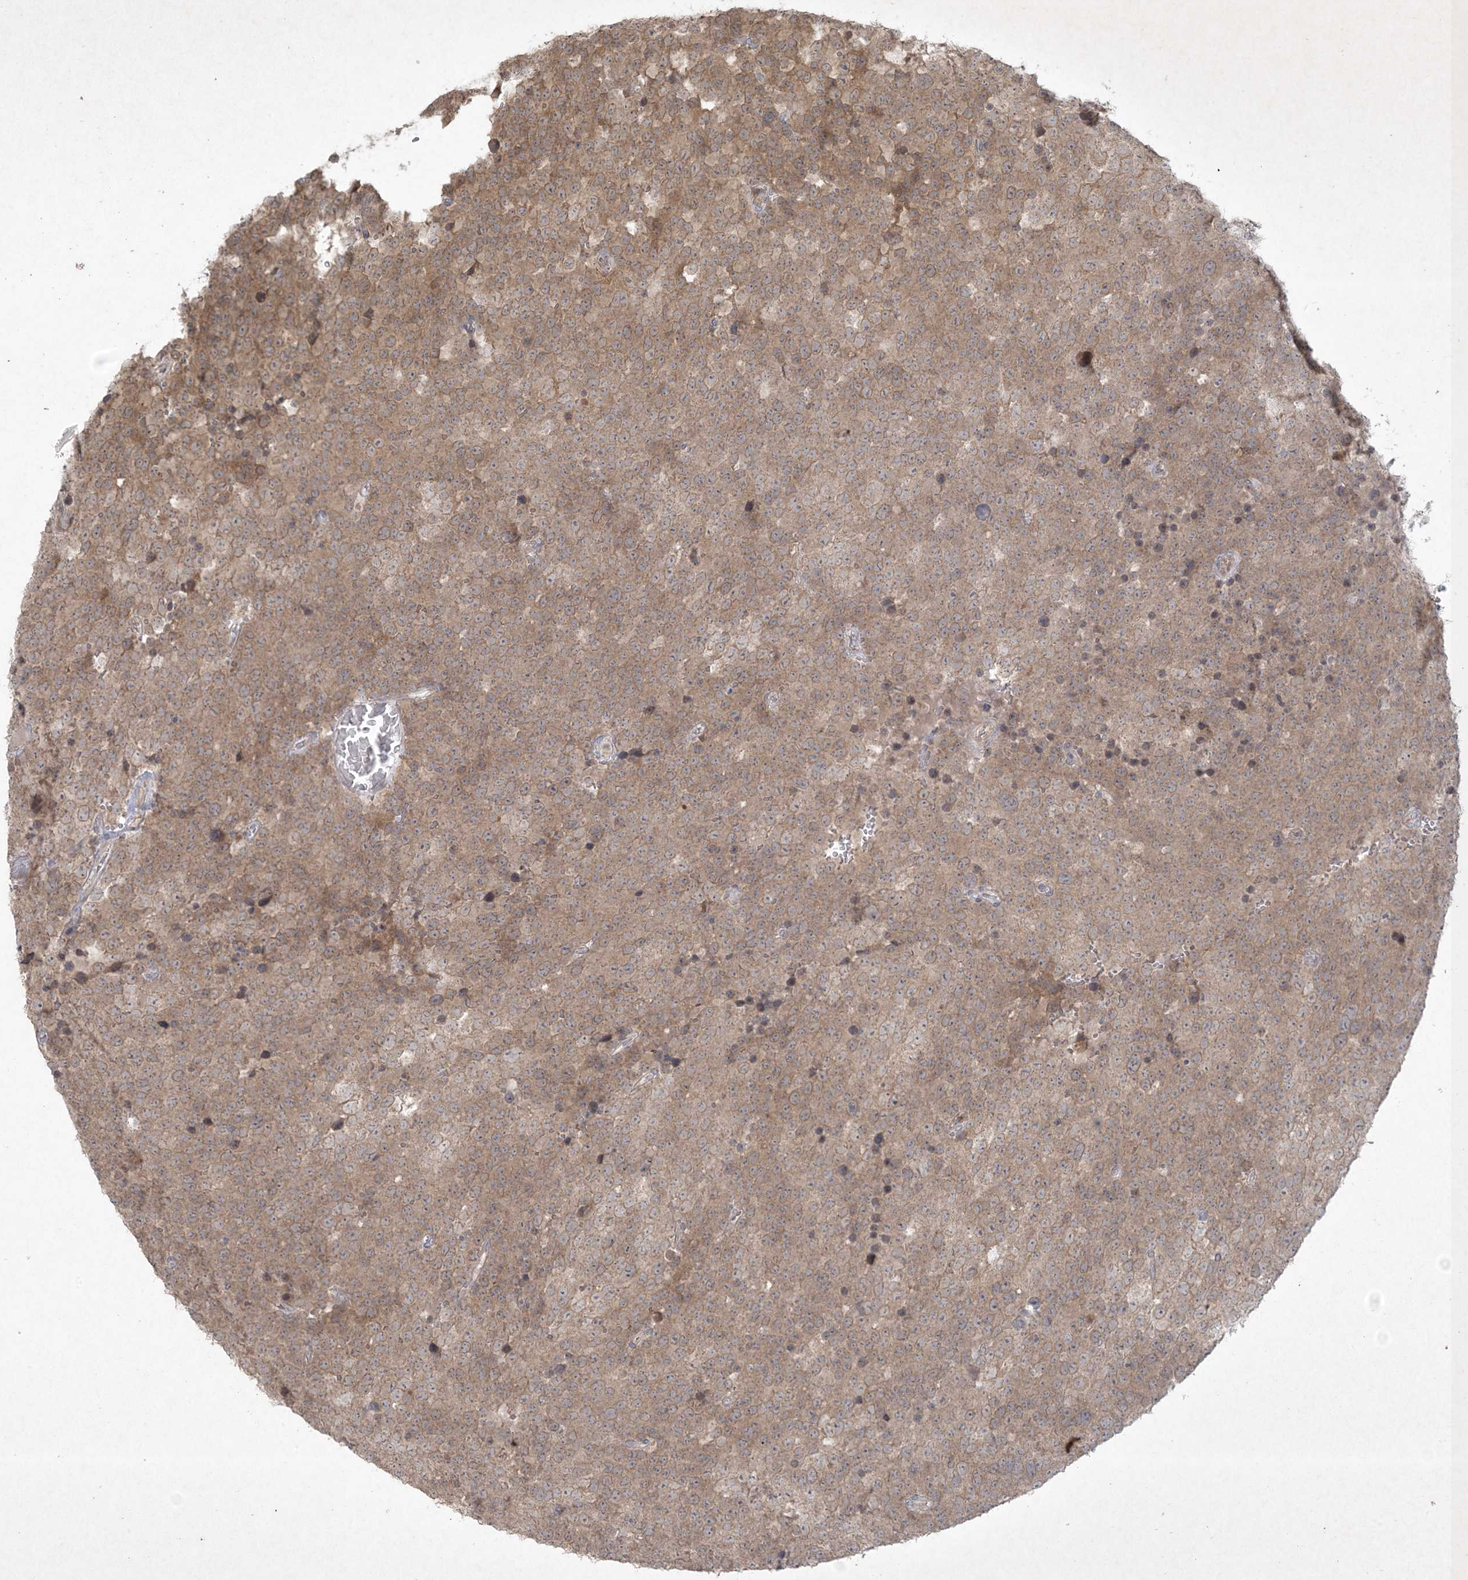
{"staining": {"intensity": "moderate", "quantity": ">75%", "location": "cytoplasmic/membranous"}, "tissue": "testis cancer", "cell_type": "Tumor cells", "image_type": "cancer", "snomed": [{"axis": "morphology", "description": "Seminoma, NOS"}, {"axis": "topography", "description": "Testis"}], "caption": "IHC of testis cancer demonstrates medium levels of moderate cytoplasmic/membranous positivity in about >75% of tumor cells. IHC stains the protein of interest in brown and the nuclei are stained blue.", "gene": "NRBP2", "patient": {"sex": "male", "age": 71}}